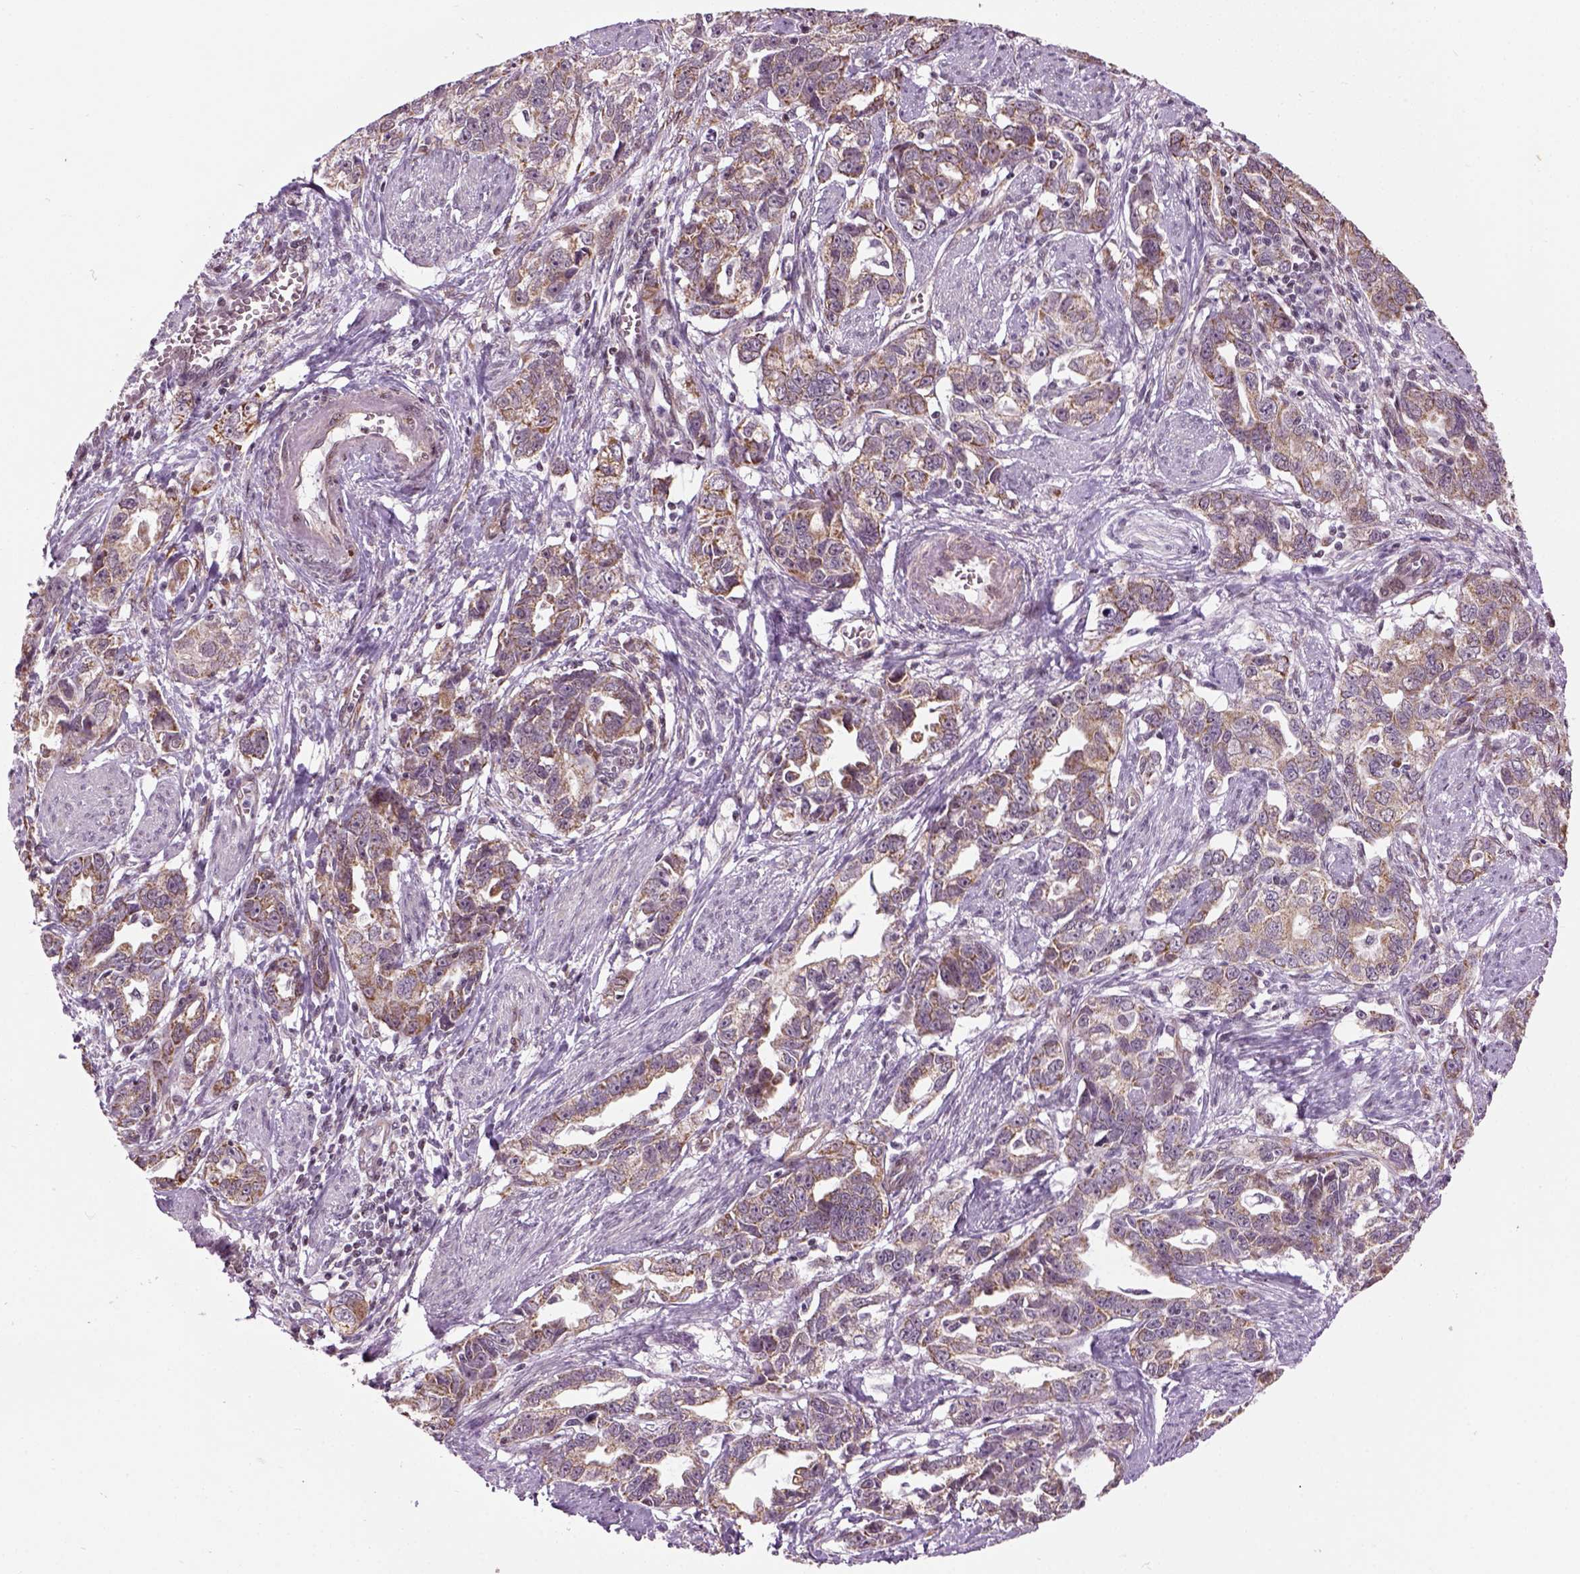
{"staining": {"intensity": "weak", "quantity": "25%-75%", "location": "cytoplasmic/membranous"}, "tissue": "ovarian cancer", "cell_type": "Tumor cells", "image_type": "cancer", "snomed": [{"axis": "morphology", "description": "Cystadenocarcinoma, serous, NOS"}, {"axis": "topography", "description": "Ovary"}], "caption": "Immunohistochemical staining of ovarian cancer (serous cystadenocarcinoma) exhibits low levels of weak cytoplasmic/membranous expression in about 25%-75% of tumor cells.", "gene": "XK", "patient": {"sex": "female", "age": 51}}